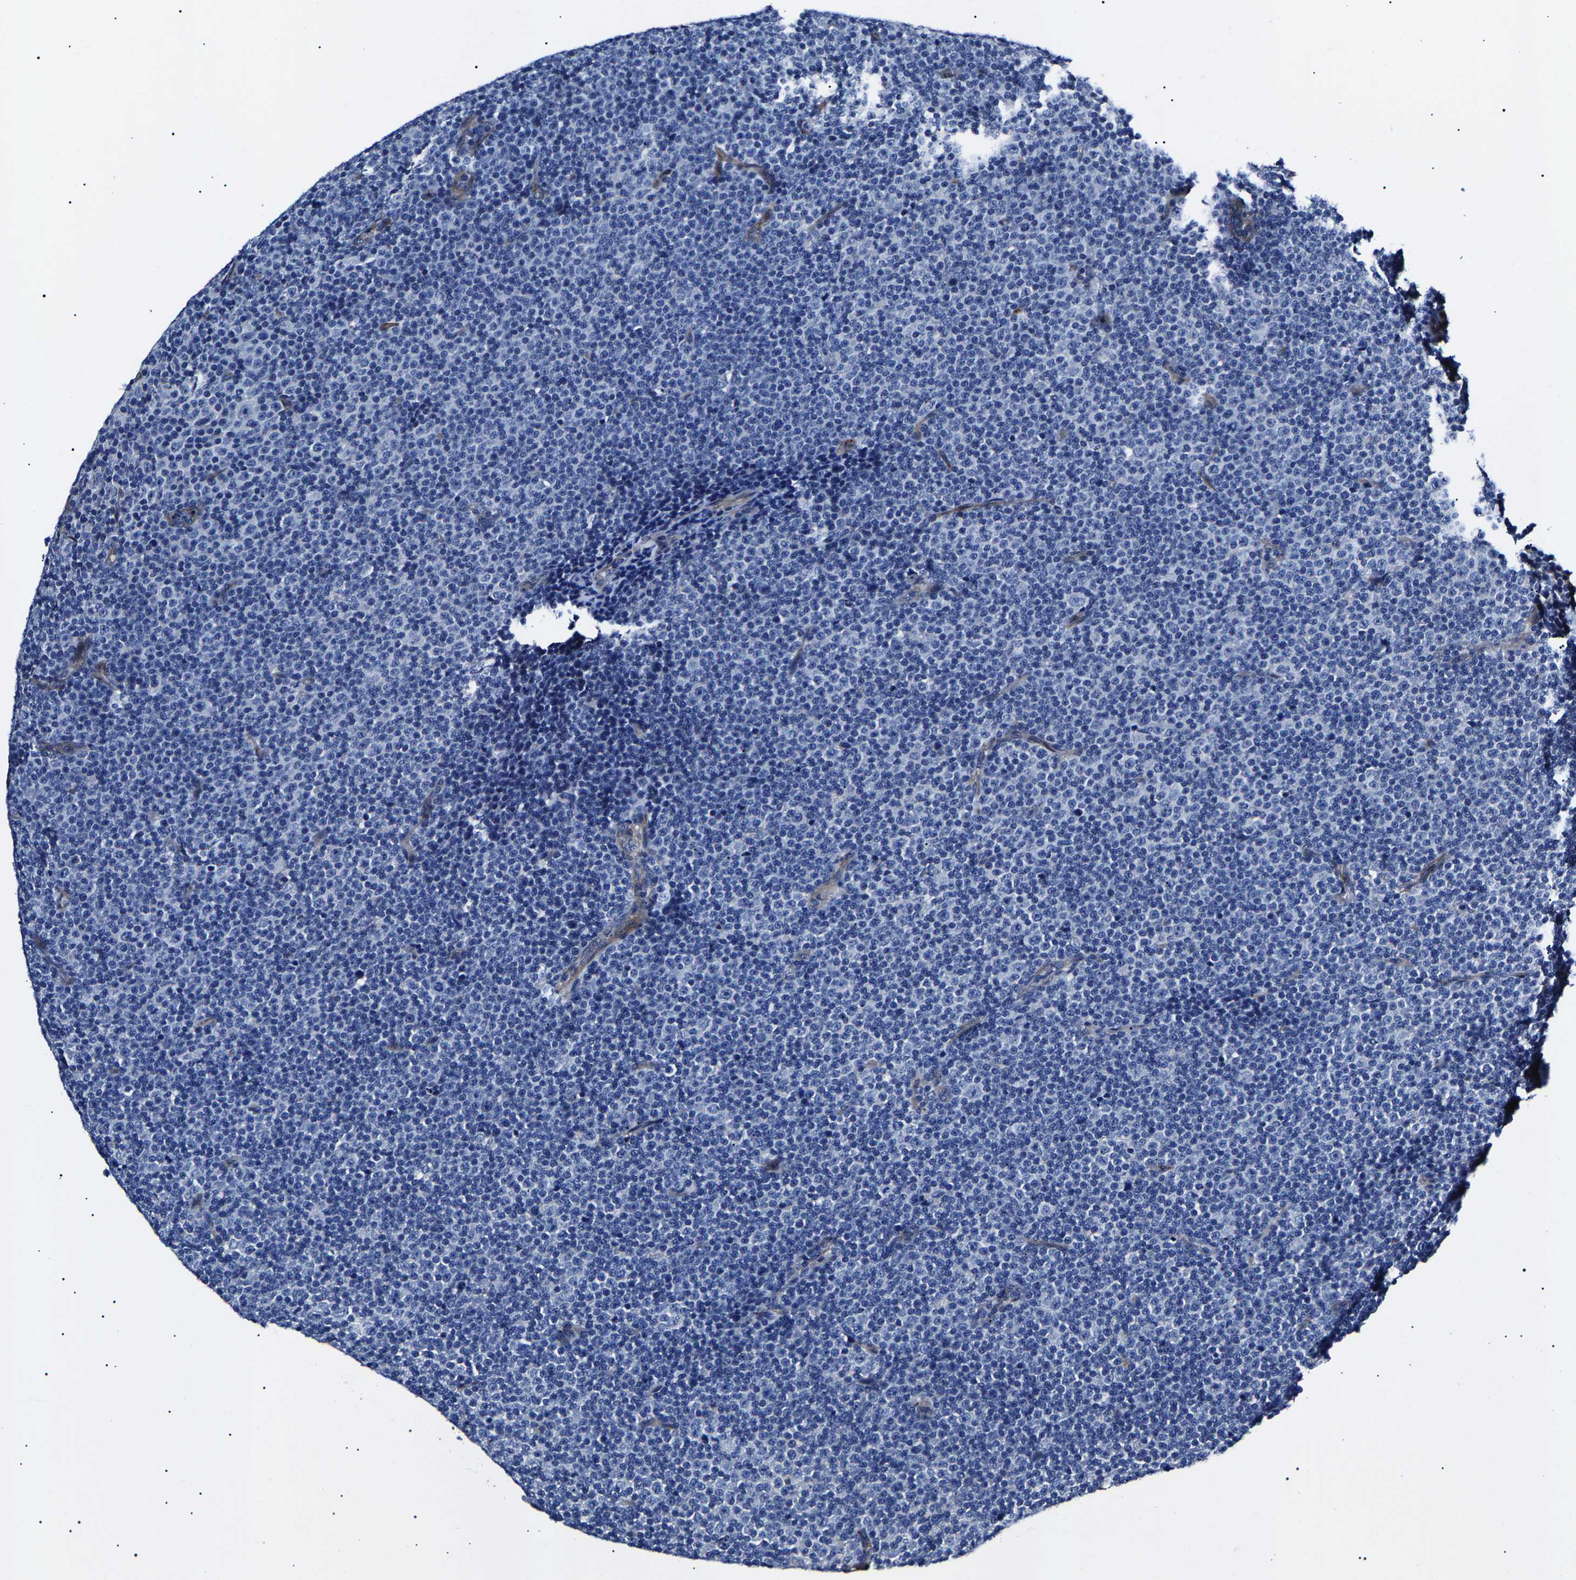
{"staining": {"intensity": "negative", "quantity": "none", "location": "none"}, "tissue": "lymphoma", "cell_type": "Tumor cells", "image_type": "cancer", "snomed": [{"axis": "morphology", "description": "Malignant lymphoma, non-Hodgkin's type, Low grade"}, {"axis": "topography", "description": "Lymph node"}], "caption": "This micrograph is of lymphoma stained with immunohistochemistry (IHC) to label a protein in brown with the nuclei are counter-stained blue. There is no positivity in tumor cells. Brightfield microscopy of immunohistochemistry stained with DAB (3,3'-diaminobenzidine) (brown) and hematoxylin (blue), captured at high magnification.", "gene": "KLHL42", "patient": {"sex": "female", "age": 67}}